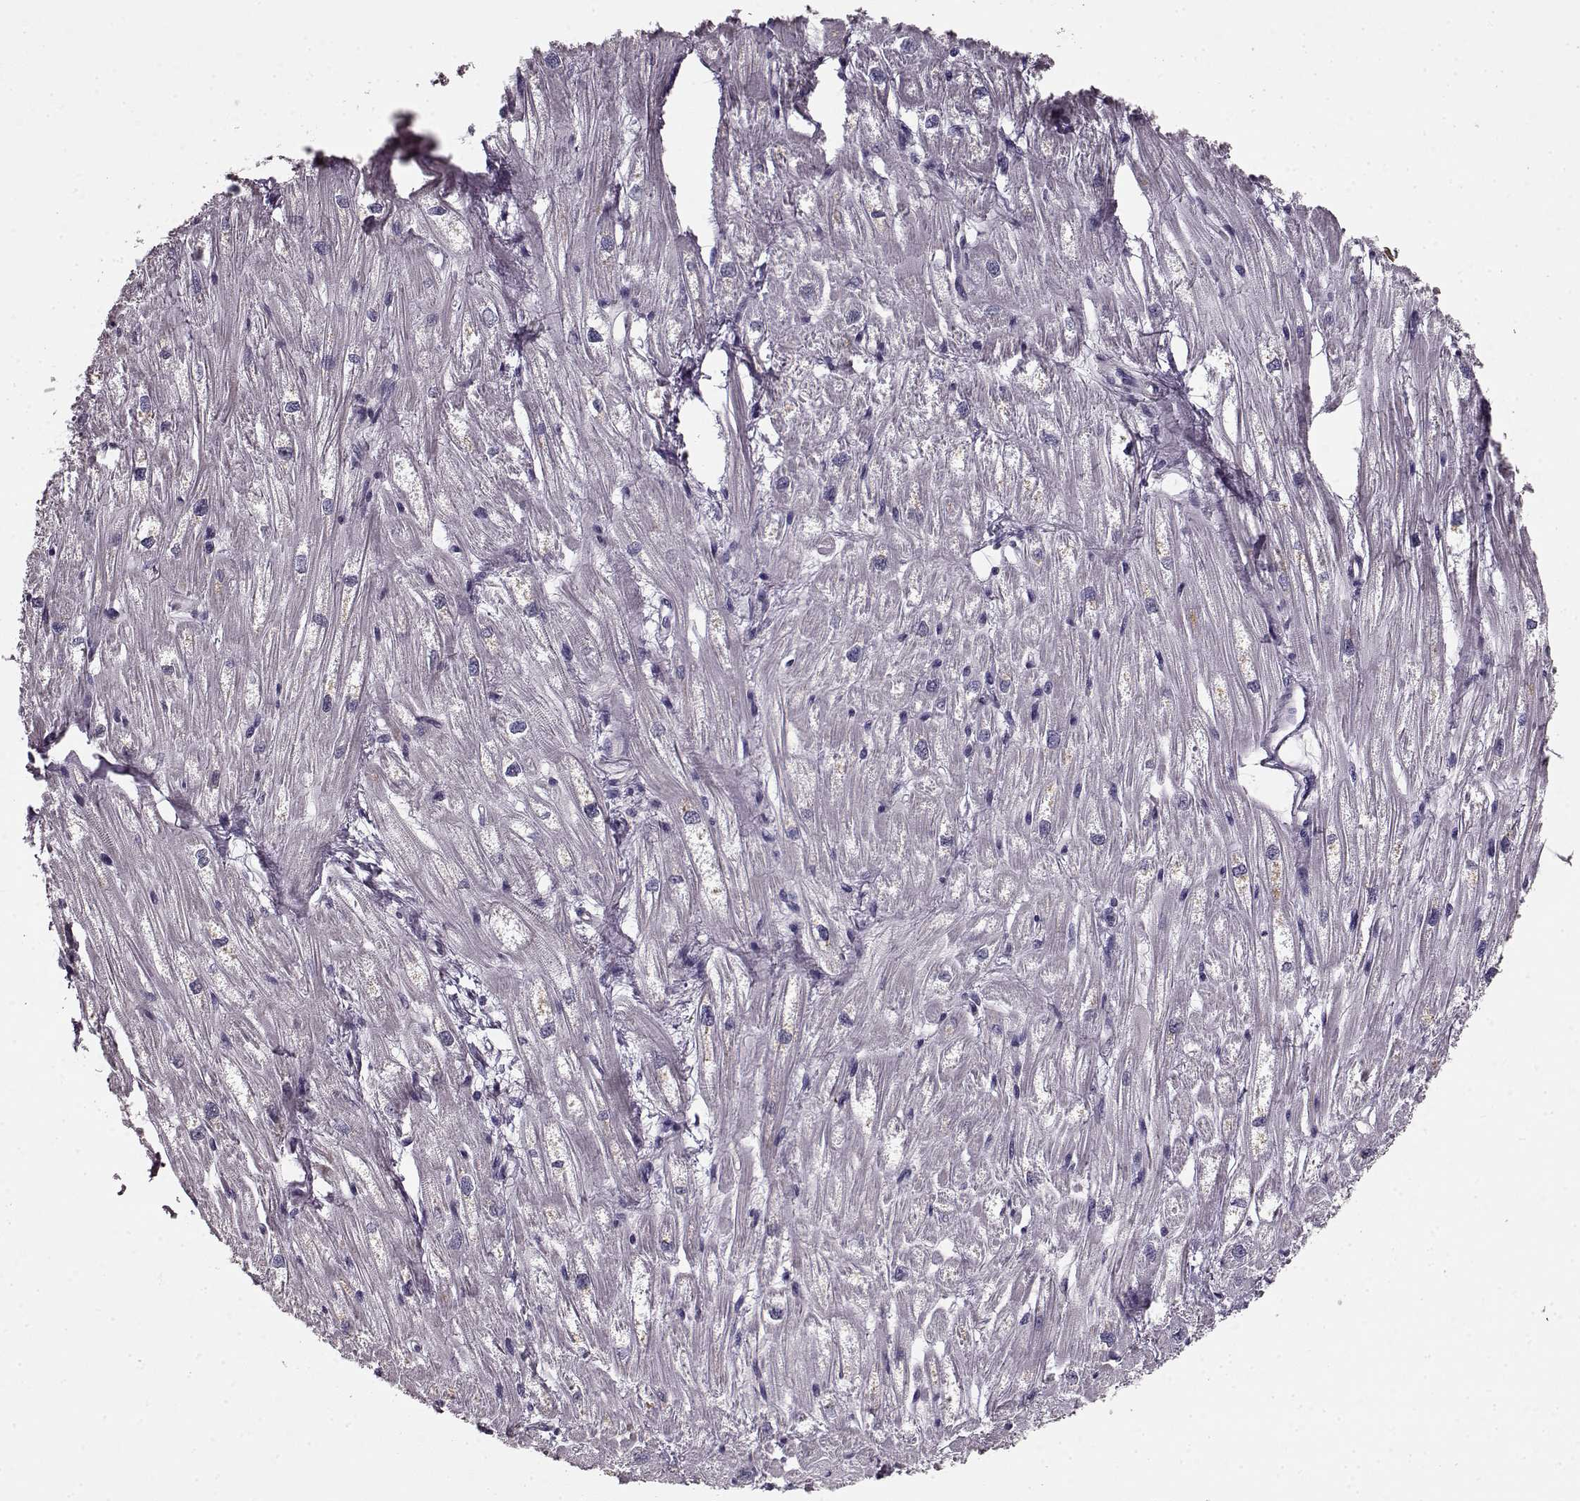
{"staining": {"intensity": "negative", "quantity": "none", "location": "none"}, "tissue": "heart muscle", "cell_type": "Cardiomyocytes", "image_type": "normal", "snomed": [{"axis": "morphology", "description": "Normal tissue, NOS"}, {"axis": "topography", "description": "Heart"}], "caption": "A micrograph of heart muscle stained for a protein displays no brown staining in cardiomyocytes.", "gene": "RP1L1", "patient": {"sex": "male", "age": 61}}